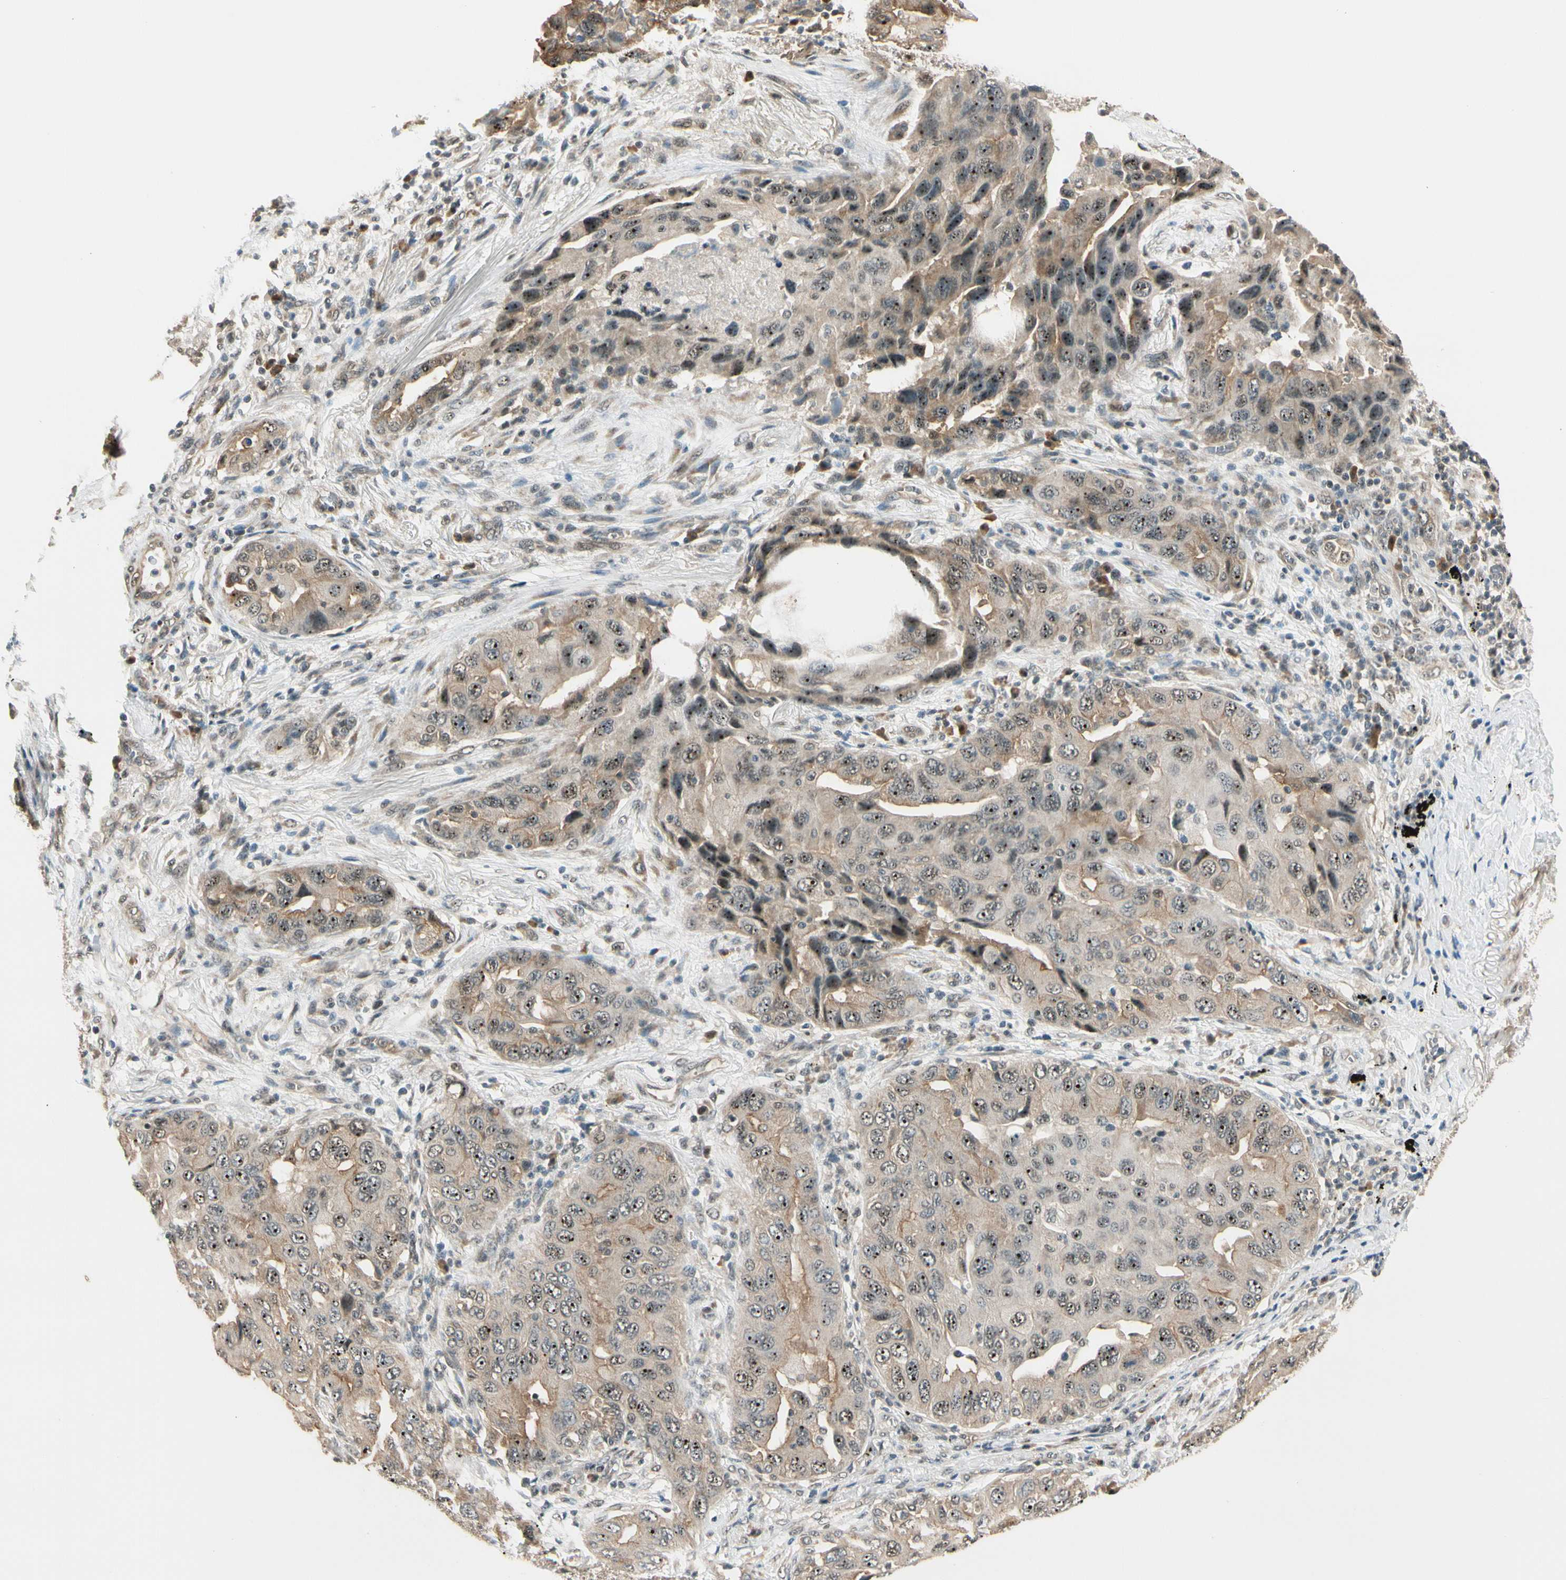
{"staining": {"intensity": "weak", "quantity": ">75%", "location": "cytoplasmic/membranous"}, "tissue": "lung cancer", "cell_type": "Tumor cells", "image_type": "cancer", "snomed": [{"axis": "morphology", "description": "Adenocarcinoma, NOS"}, {"axis": "topography", "description": "Lung"}], "caption": "Lung cancer tissue exhibits weak cytoplasmic/membranous staining in approximately >75% of tumor cells", "gene": "MCPH1", "patient": {"sex": "female", "age": 65}}